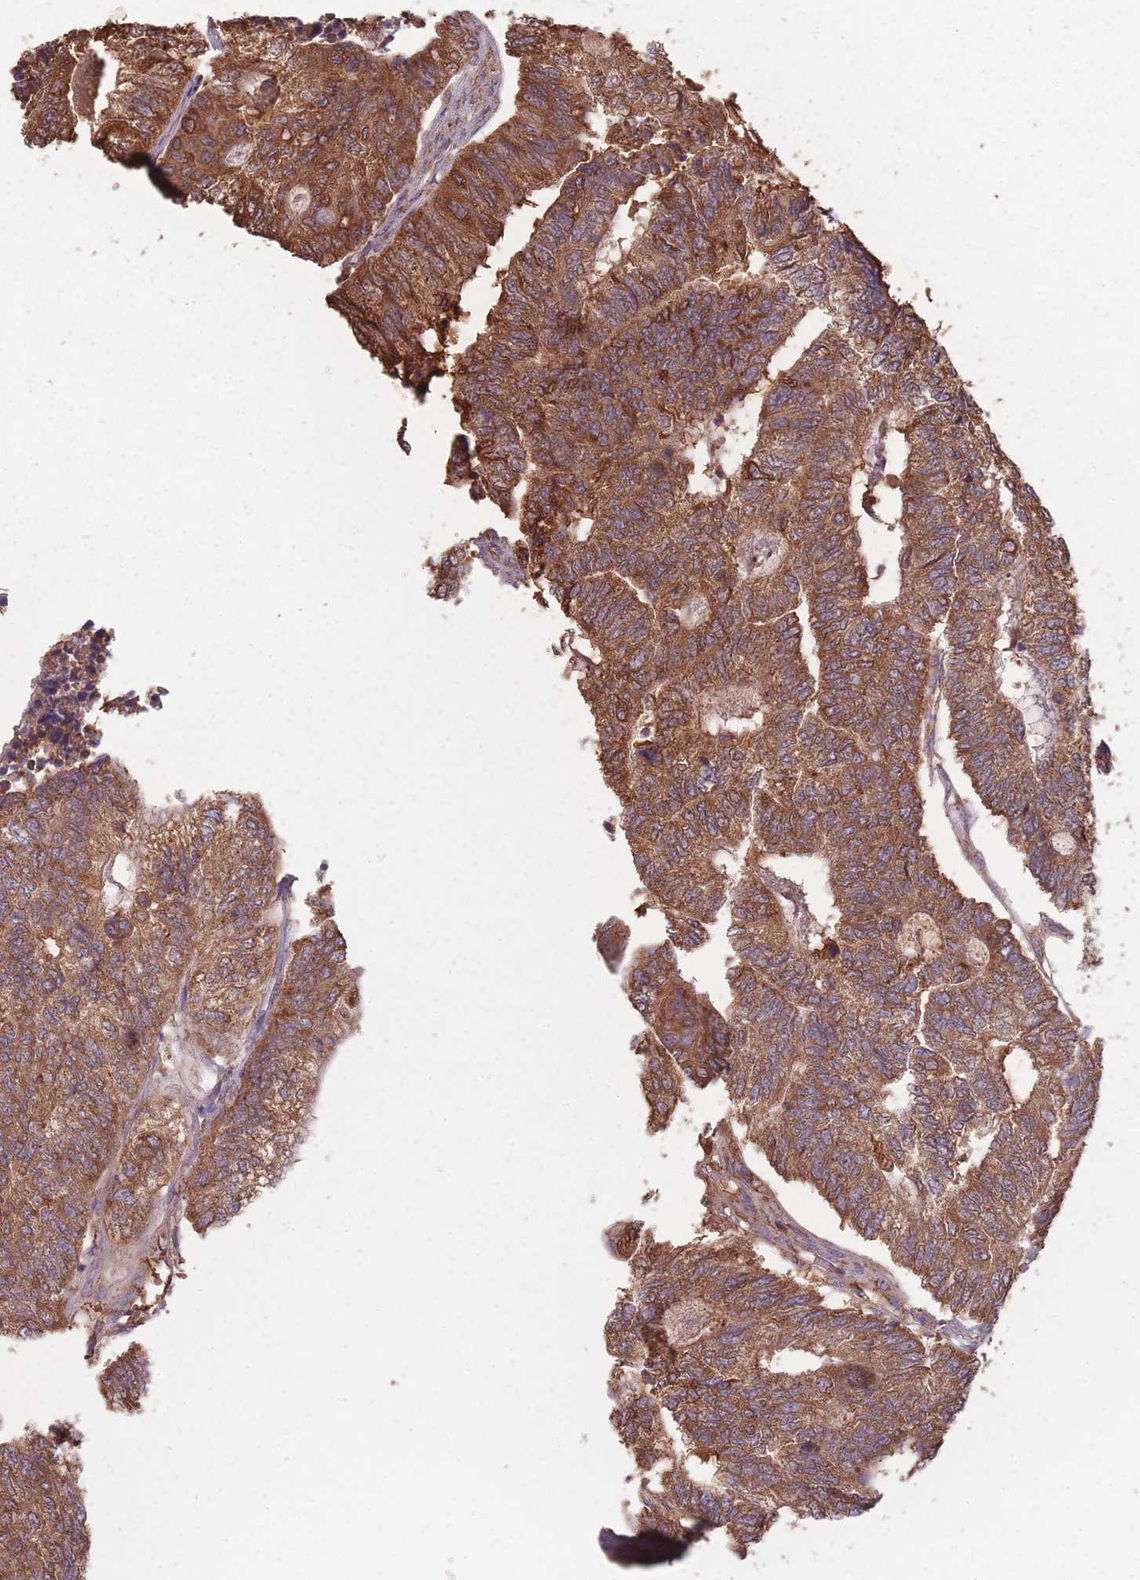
{"staining": {"intensity": "strong", "quantity": ">75%", "location": "cytoplasmic/membranous"}, "tissue": "colorectal cancer", "cell_type": "Tumor cells", "image_type": "cancer", "snomed": [{"axis": "morphology", "description": "Adenocarcinoma, NOS"}, {"axis": "topography", "description": "Colon"}], "caption": "Protein positivity by immunohistochemistry reveals strong cytoplasmic/membranous staining in about >75% of tumor cells in adenocarcinoma (colorectal).", "gene": "SANBR", "patient": {"sex": "female", "age": 67}}